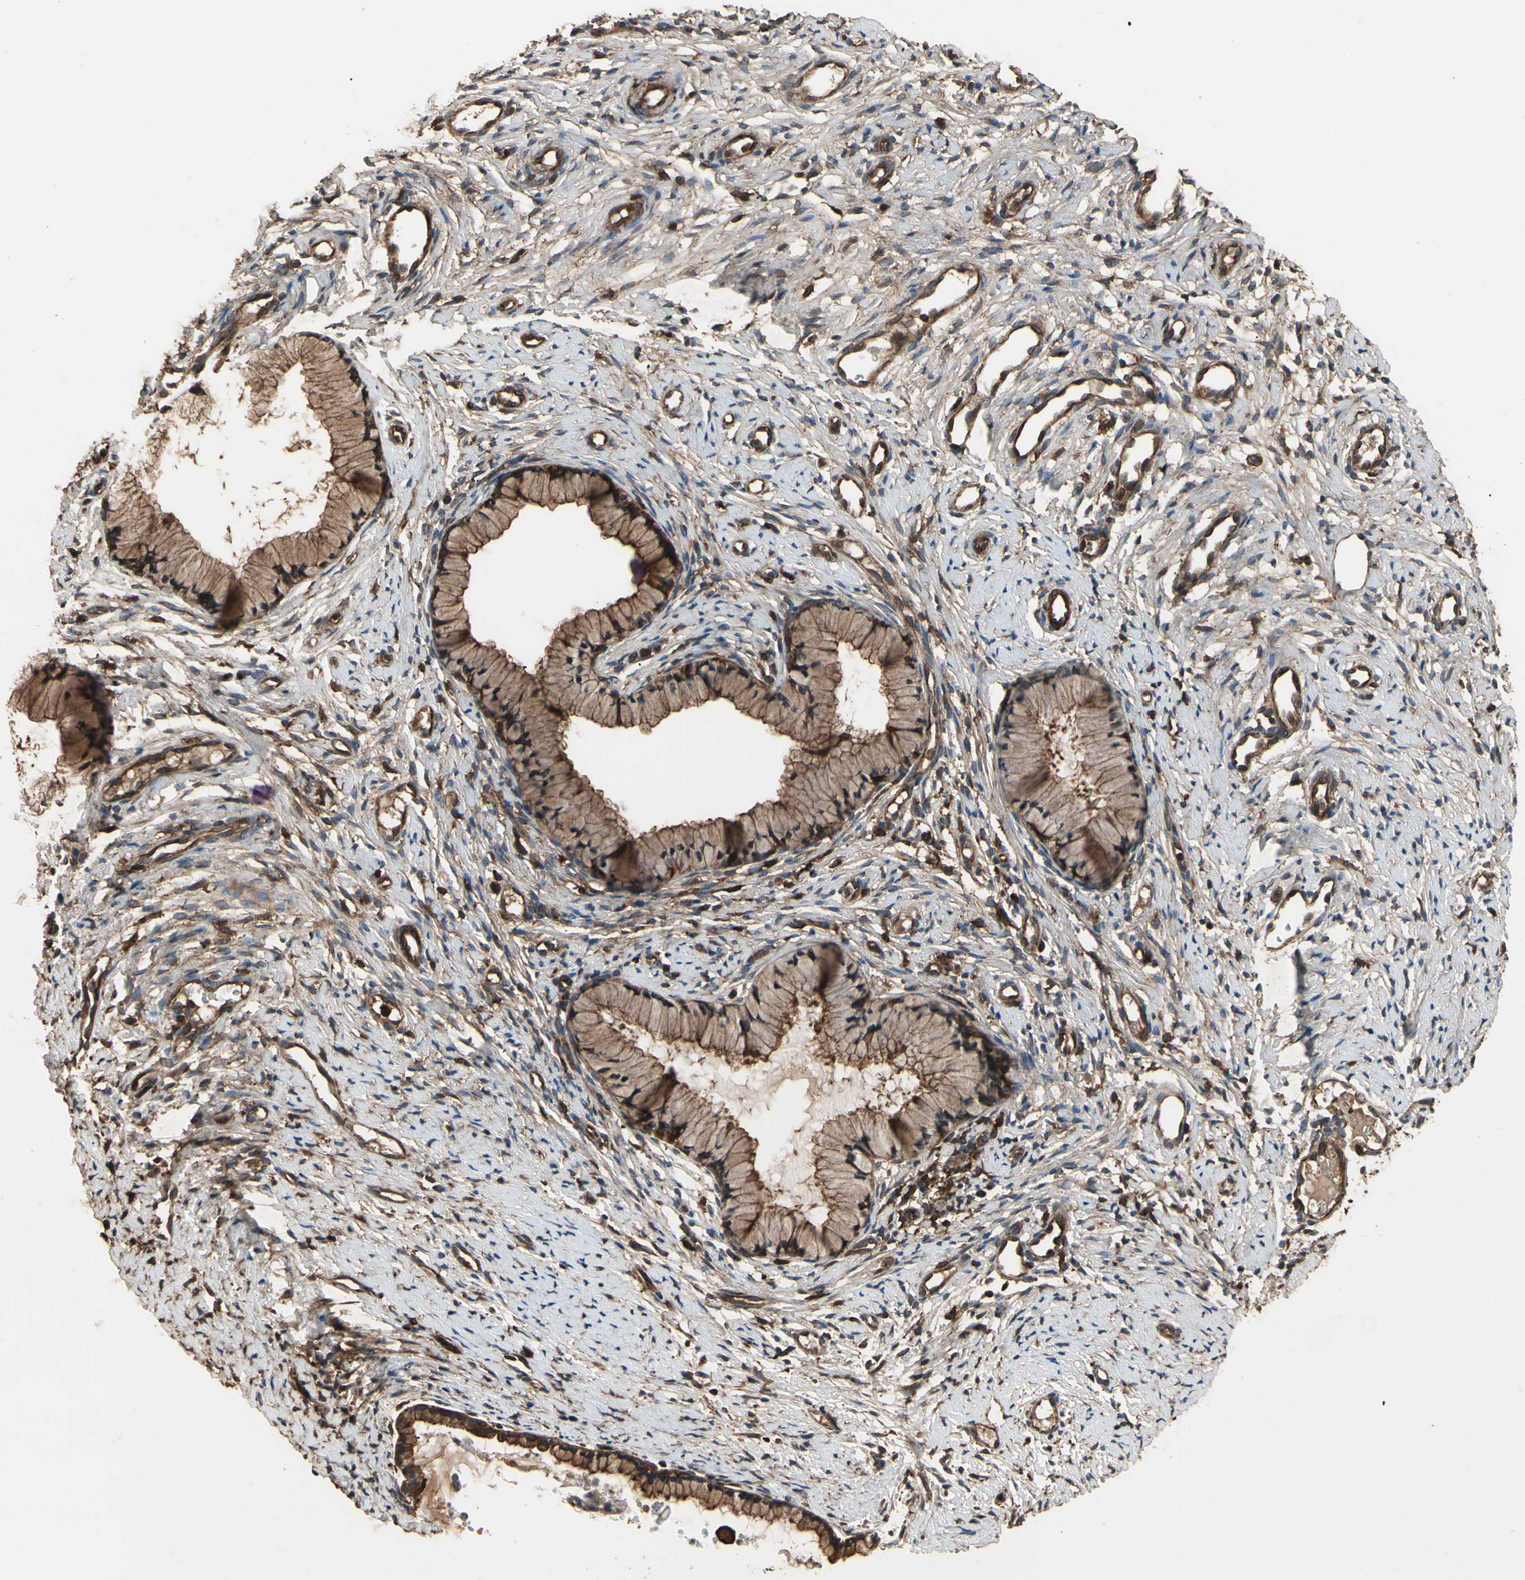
{"staining": {"intensity": "strong", "quantity": ">75%", "location": "cytoplasmic/membranous"}, "tissue": "cervix", "cell_type": "Glandular cells", "image_type": "normal", "snomed": [{"axis": "morphology", "description": "Normal tissue, NOS"}, {"axis": "topography", "description": "Cervix"}], "caption": "Immunohistochemistry (IHC) (DAB (3,3'-diaminobenzidine)) staining of benign cervix displays strong cytoplasmic/membranous protein staining in about >75% of glandular cells.", "gene": "AGBL2", "patient": {"sex": "female", "age": 82}}